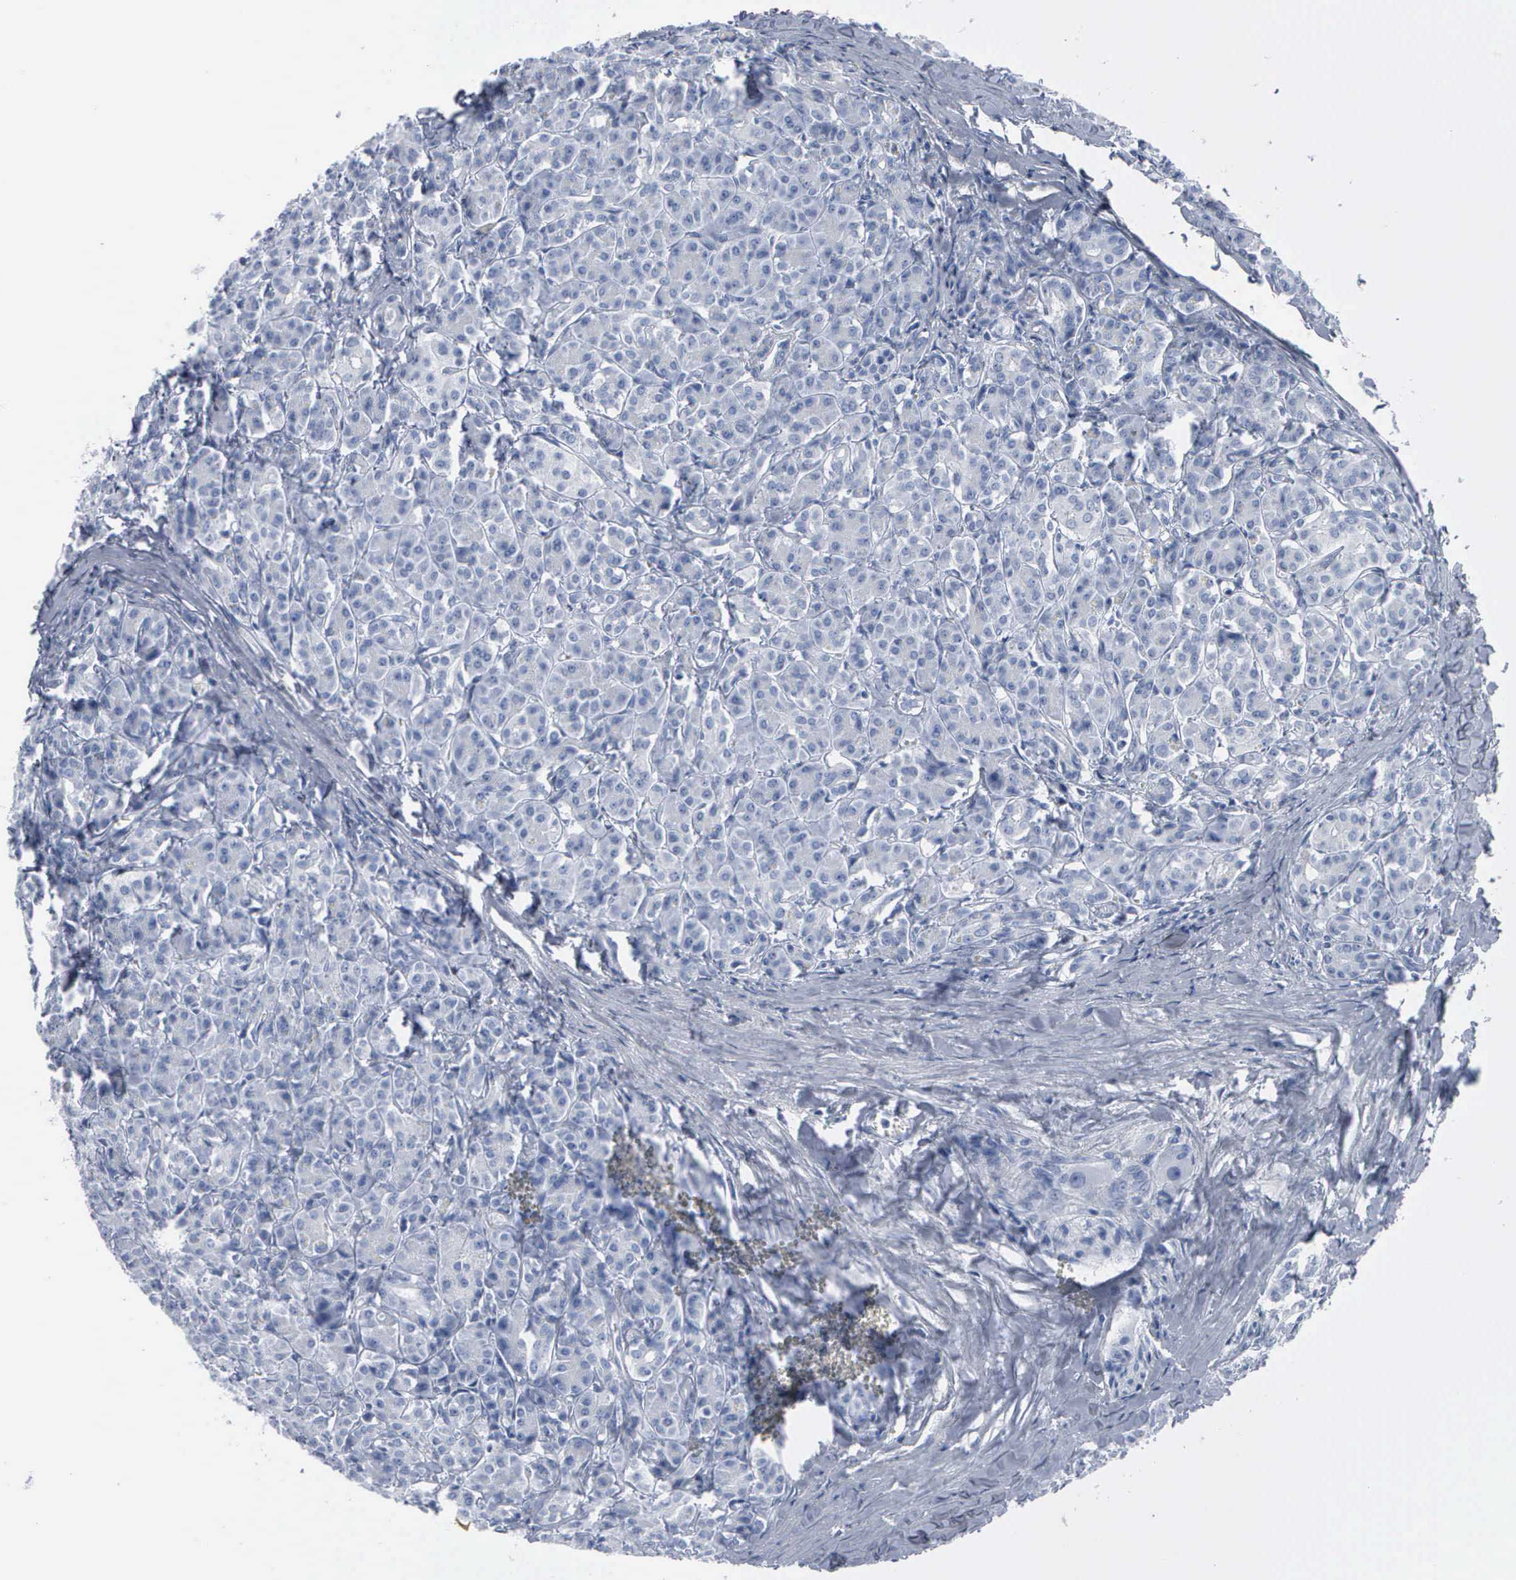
{"staining": {"intensity": "negative", "quantity": "none", "location": "none"}, "tissue": "pancreas", "cell_type": "Exocrine glandular cells", "image_type": "normal", "snomed": [{"axis": "morphology", "description": "Normal tissue, NOS"}, {"axis": "topography", "description": "Lymph node"}, {"axis": "topography", "description": "Pancreas"}], "caption": "An immunohistochemistry (IHC) histopathology image of unremarkable pancreas is shown. There is no staining in exocrine glandular cells of pancreas. (Stains: DAB (3,3'-diaminobenzidine) immunohistochemistry with hematoxylin counter stain, Microscopy: brightfield microscopy at high magnification).", "gene": "DMD", "patient": {"sex": "male", "age": 59}}